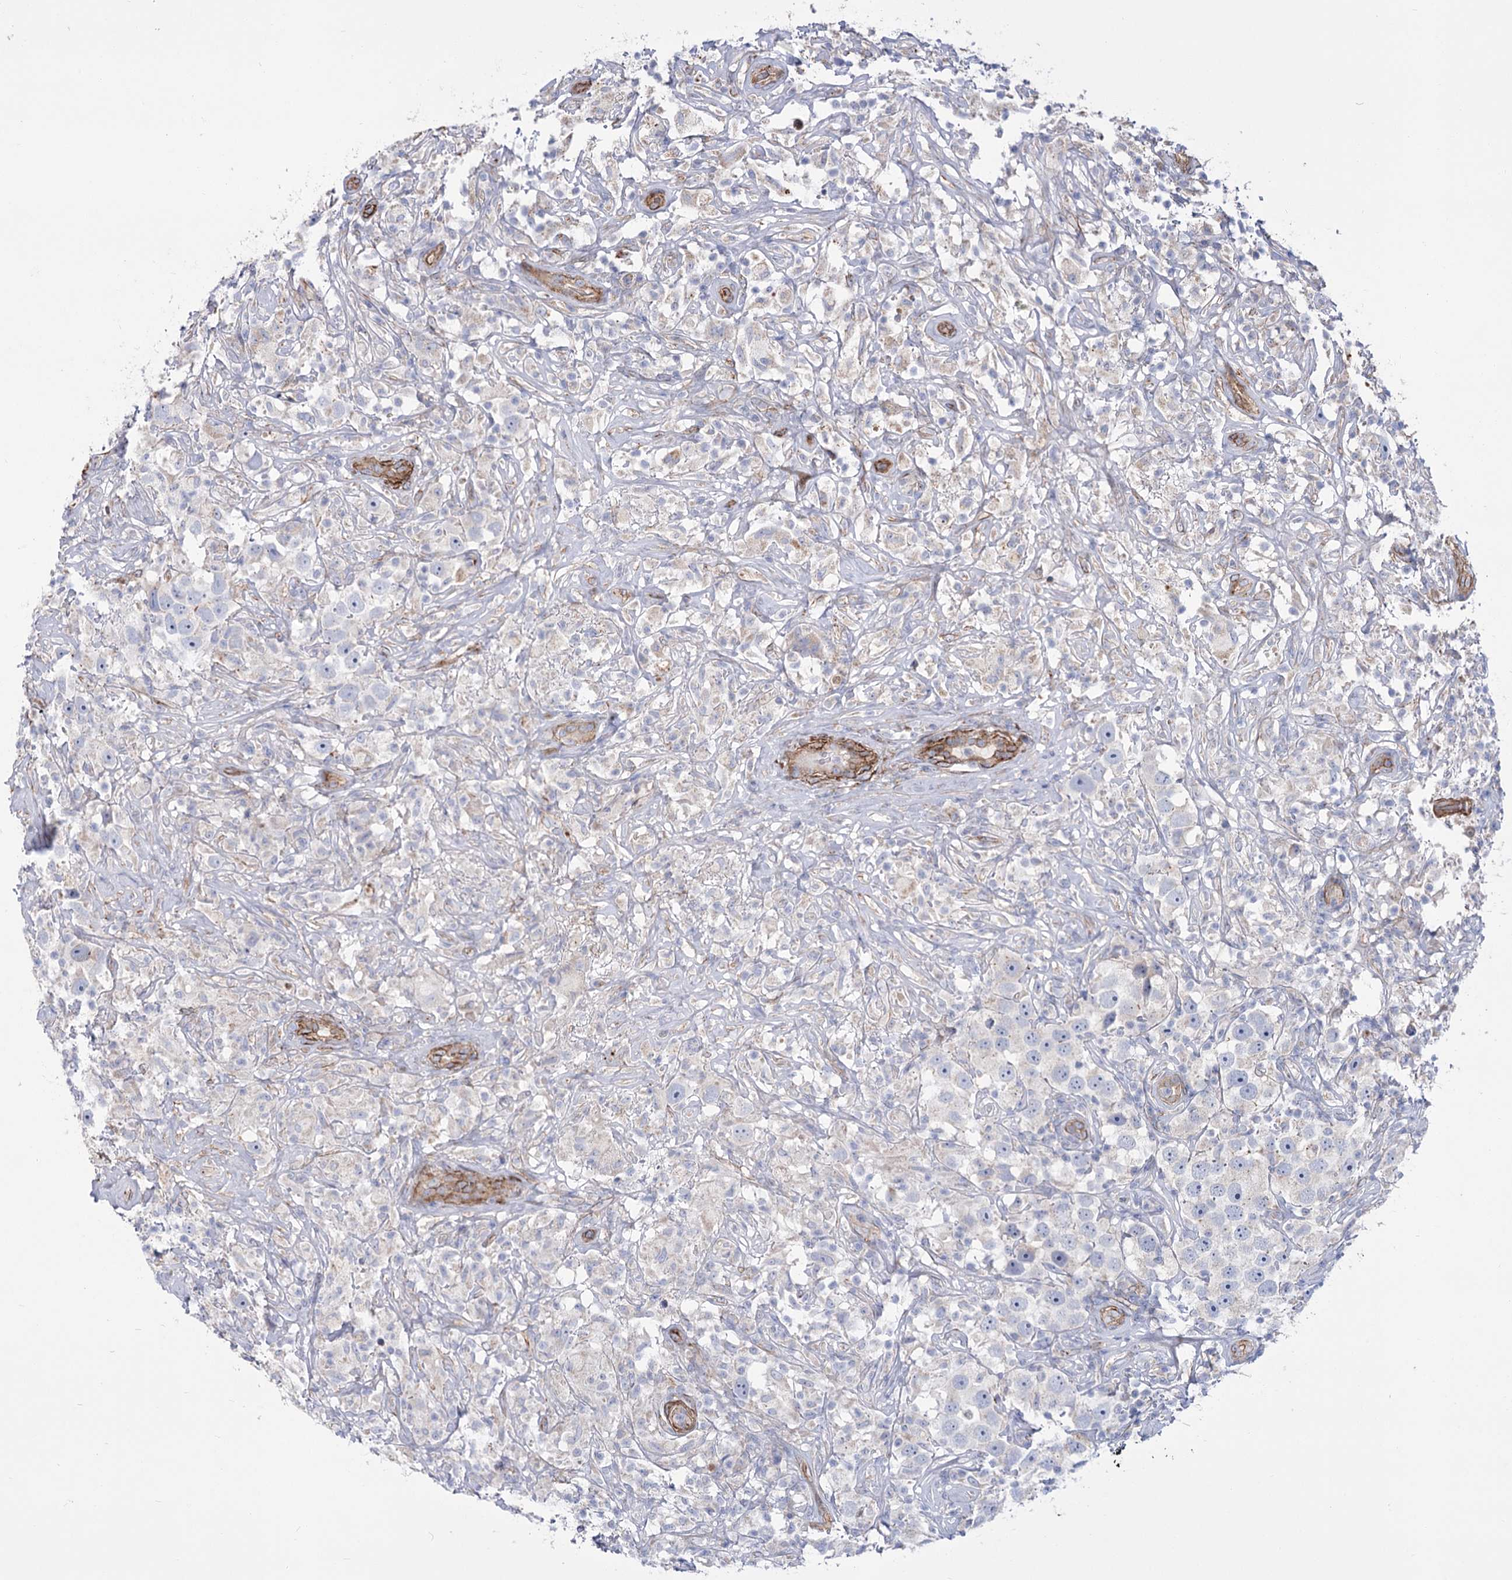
{"staining": {"intensity": "negative", "quantity": "none", "location": "none"}, "tissue": "testis cancer", "cell_type": "Tumor cells", "image_type": "cancer", "snomed": [{"axis": "morphology", "description": "Seminoma, NOS"}, {"axis": "topography", "description": "Testis"}], "caption": "The micrograph shows no staining of tumor cells in testis cancer.", "gene": "TMEM164", "patient": {"sex": "male", "age": 49}}